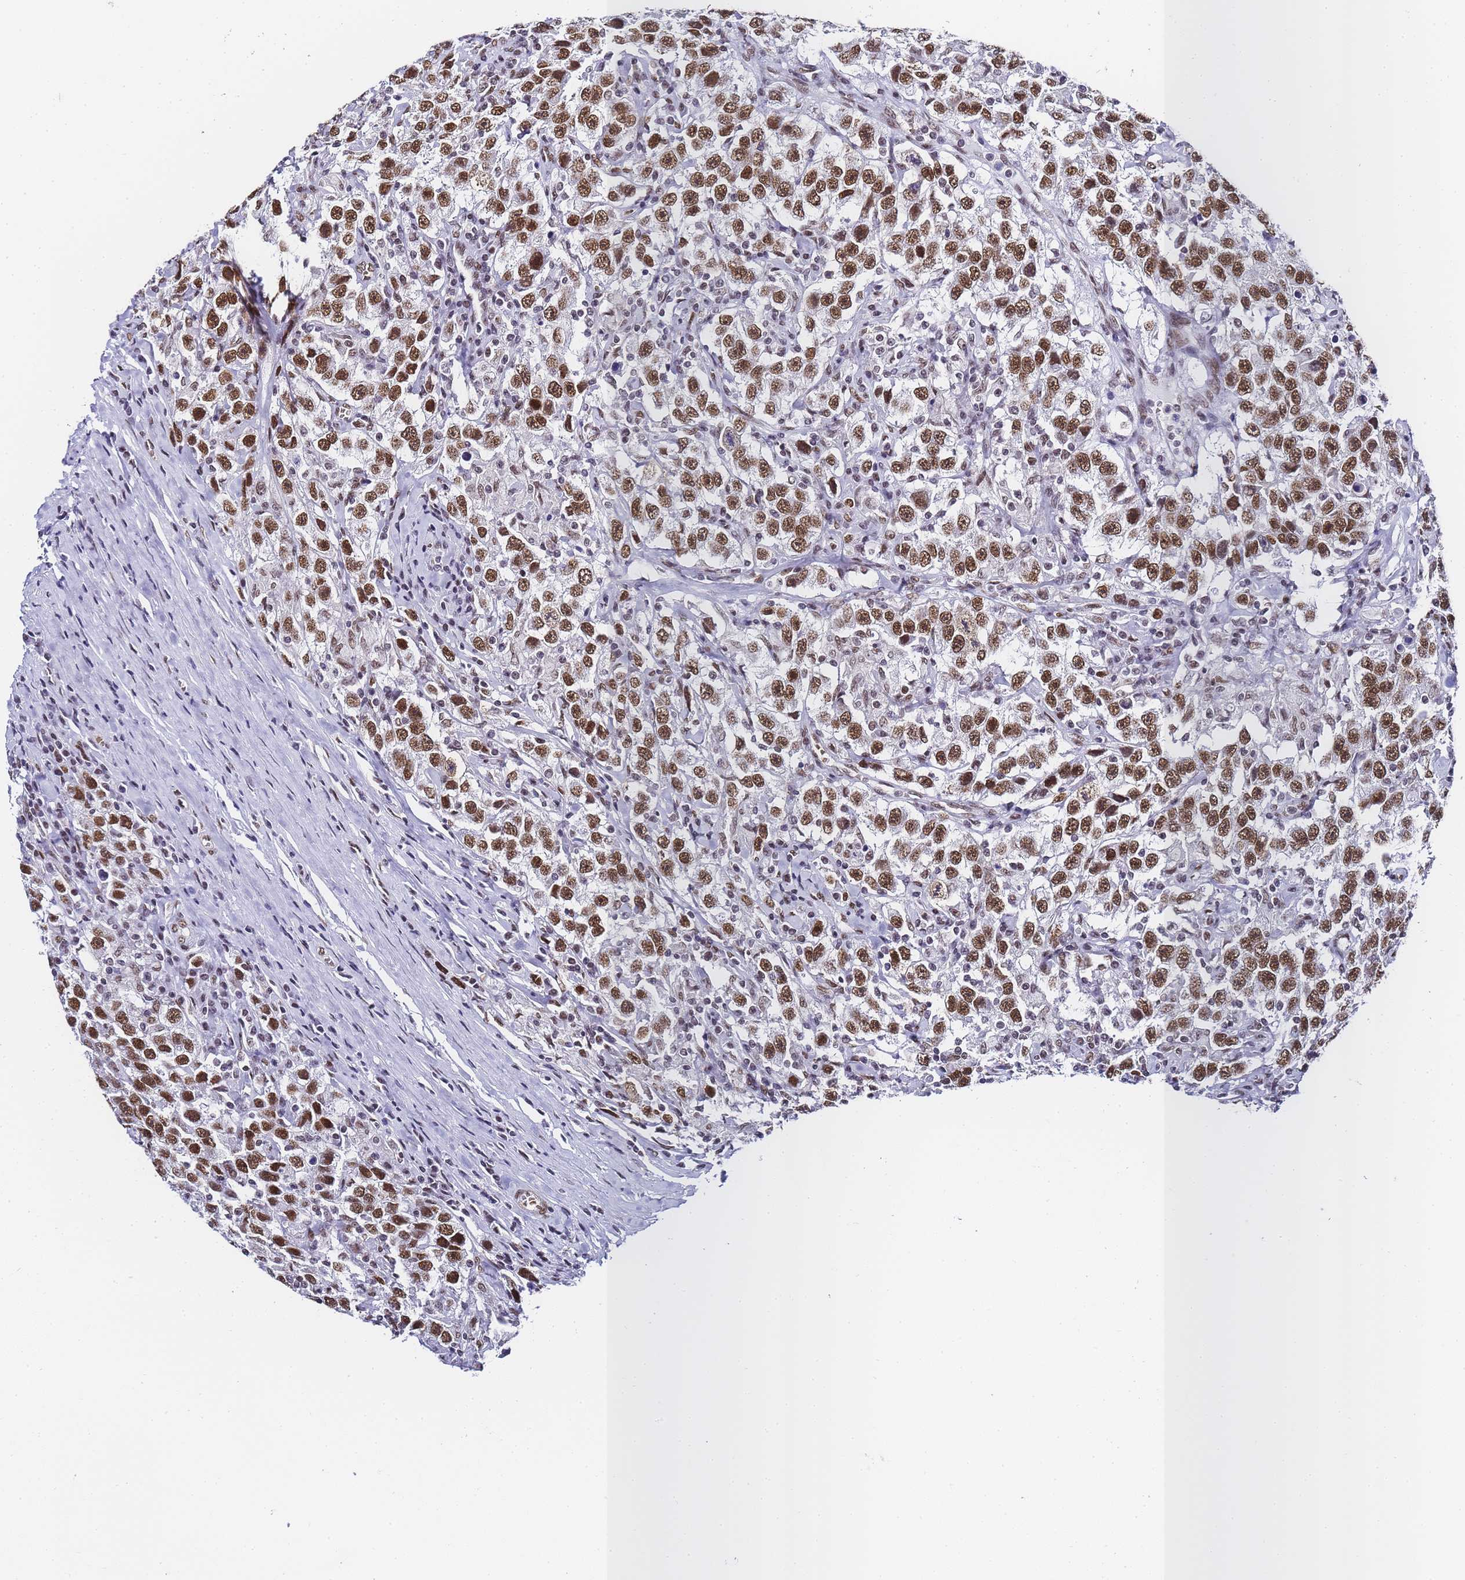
{"staining": {"intensity": "strong", "quantity": ">75%", "location": "nuclear"}, "tissue": "testis cancer", "cell_type": "Tumor cells", "image_type": "cancer", "snomed": [{"axis": "morphology", "description": "Seminoma, NOS"}, {"axis": "topography", "description": "Testis"}], "caption": "High-magnification brightfield microscopy of seminoma (testis) stained with DAB (brown) and counterstained with hematoxylin (blue). tumor cells exhibit strong nuclear positivity is seen in about>75% of cells.", "gene": "POLR1A", "patient": {"sex": "male", "age": 41}}